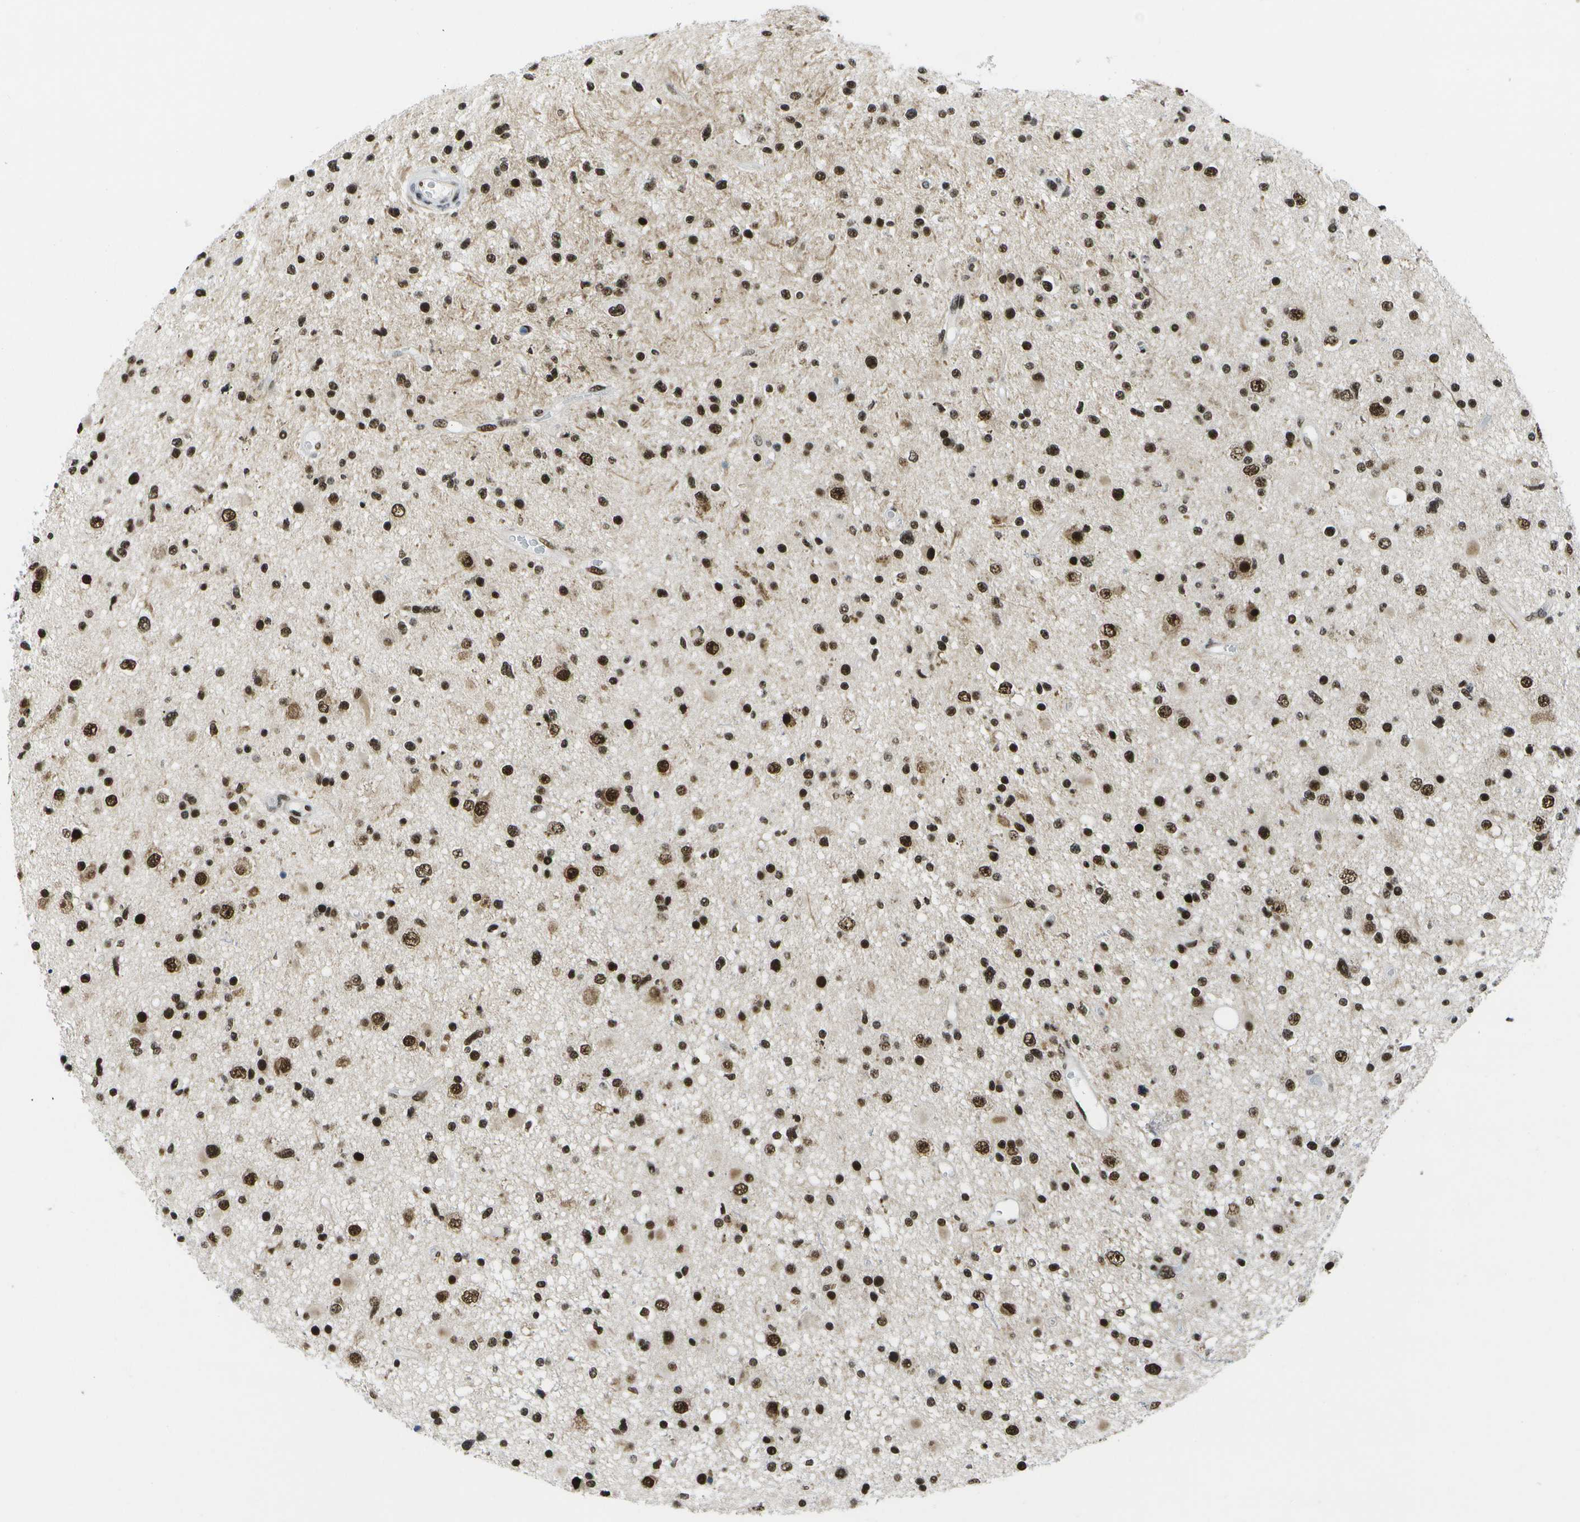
{"staining": {"intensity": "strong", "quantity": ">75%", "location": "nuclear"}, "tissue": "glioma", "cell_type": "Tumor cells", "image_type": "cancer", "snomed": [{"axis": "morphology", "description": "Glioma, malignant, High grade"}, {"axis": "topography", "description": "Brain"}], "caption": "Protein expression analysis of human glioma reveals strong nuclear expression in approximately >75% of tumor cells. Nuclei are stained in blue.", "gene": "NSRP1", "patient": {"sex": "male", "age": 33}}